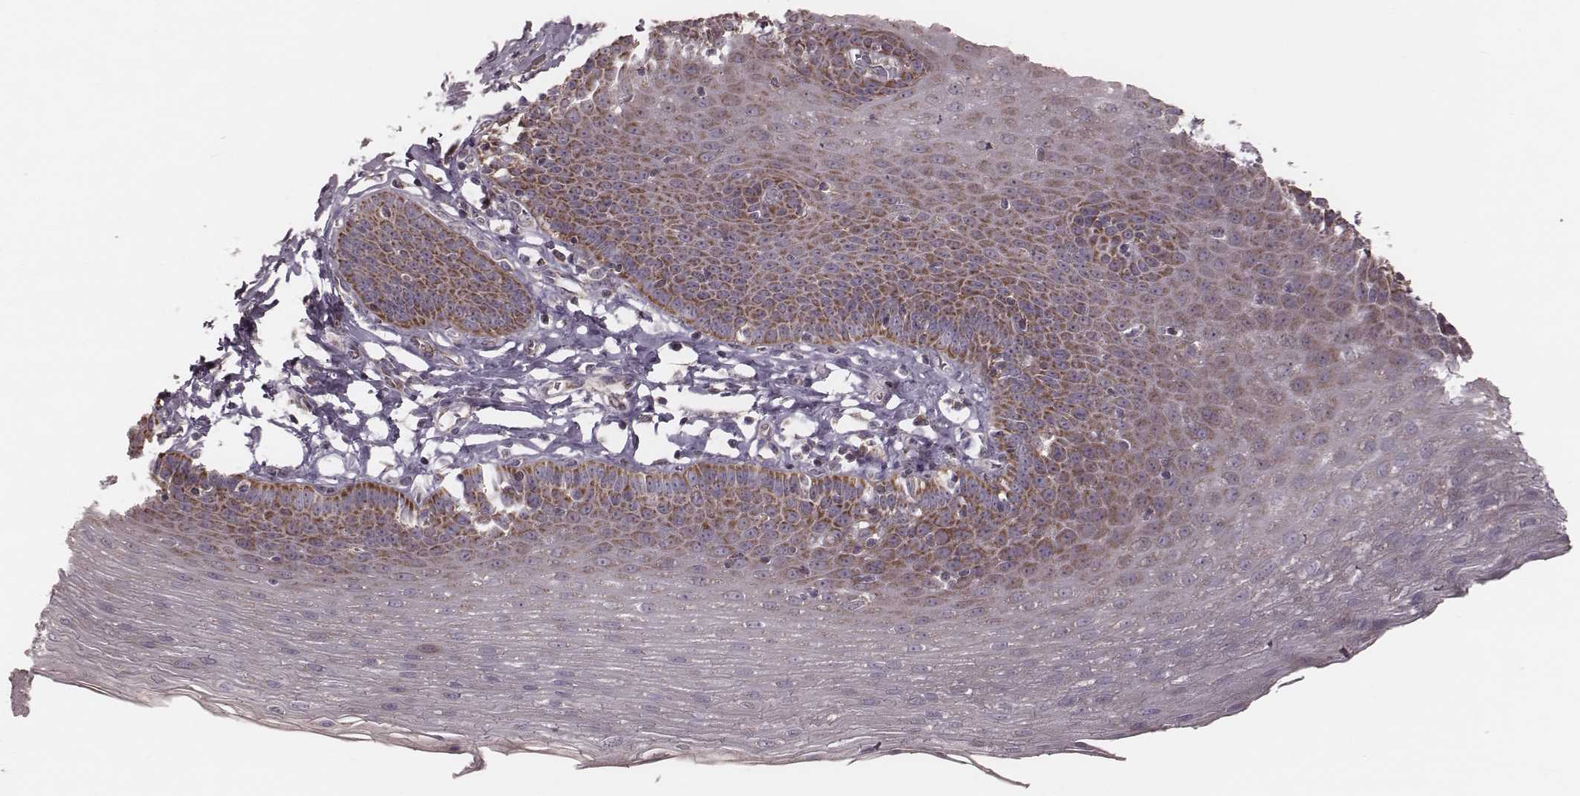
{"staining": {"intensity": "moderate", "quantity": ">75%", "location": "cytoplasmic/membranous"}, "tissue": "esophagus", "cell_type": "Squamous epithelial cells", "image_type": "normal", "snomed": [{"axis": "morphology", "description": "Normal tissue, NOS"}, {"axis": "topography", "description": "Esophagus"}], "caption": "High-power microscopy captured an IHC histopathology image of benign esophagus, revealing moderate cytoplasmic/membranous positivity in approximately >75% of squamous epithelial cells. (Stains: DAB (3,3'-diaminobenzidine) in brown, nuclei in blue, Microscopy: brightfield microscopy at high magnification).", "gene": "MRPS27", "patient": {"sex": "female", "age": 81}}